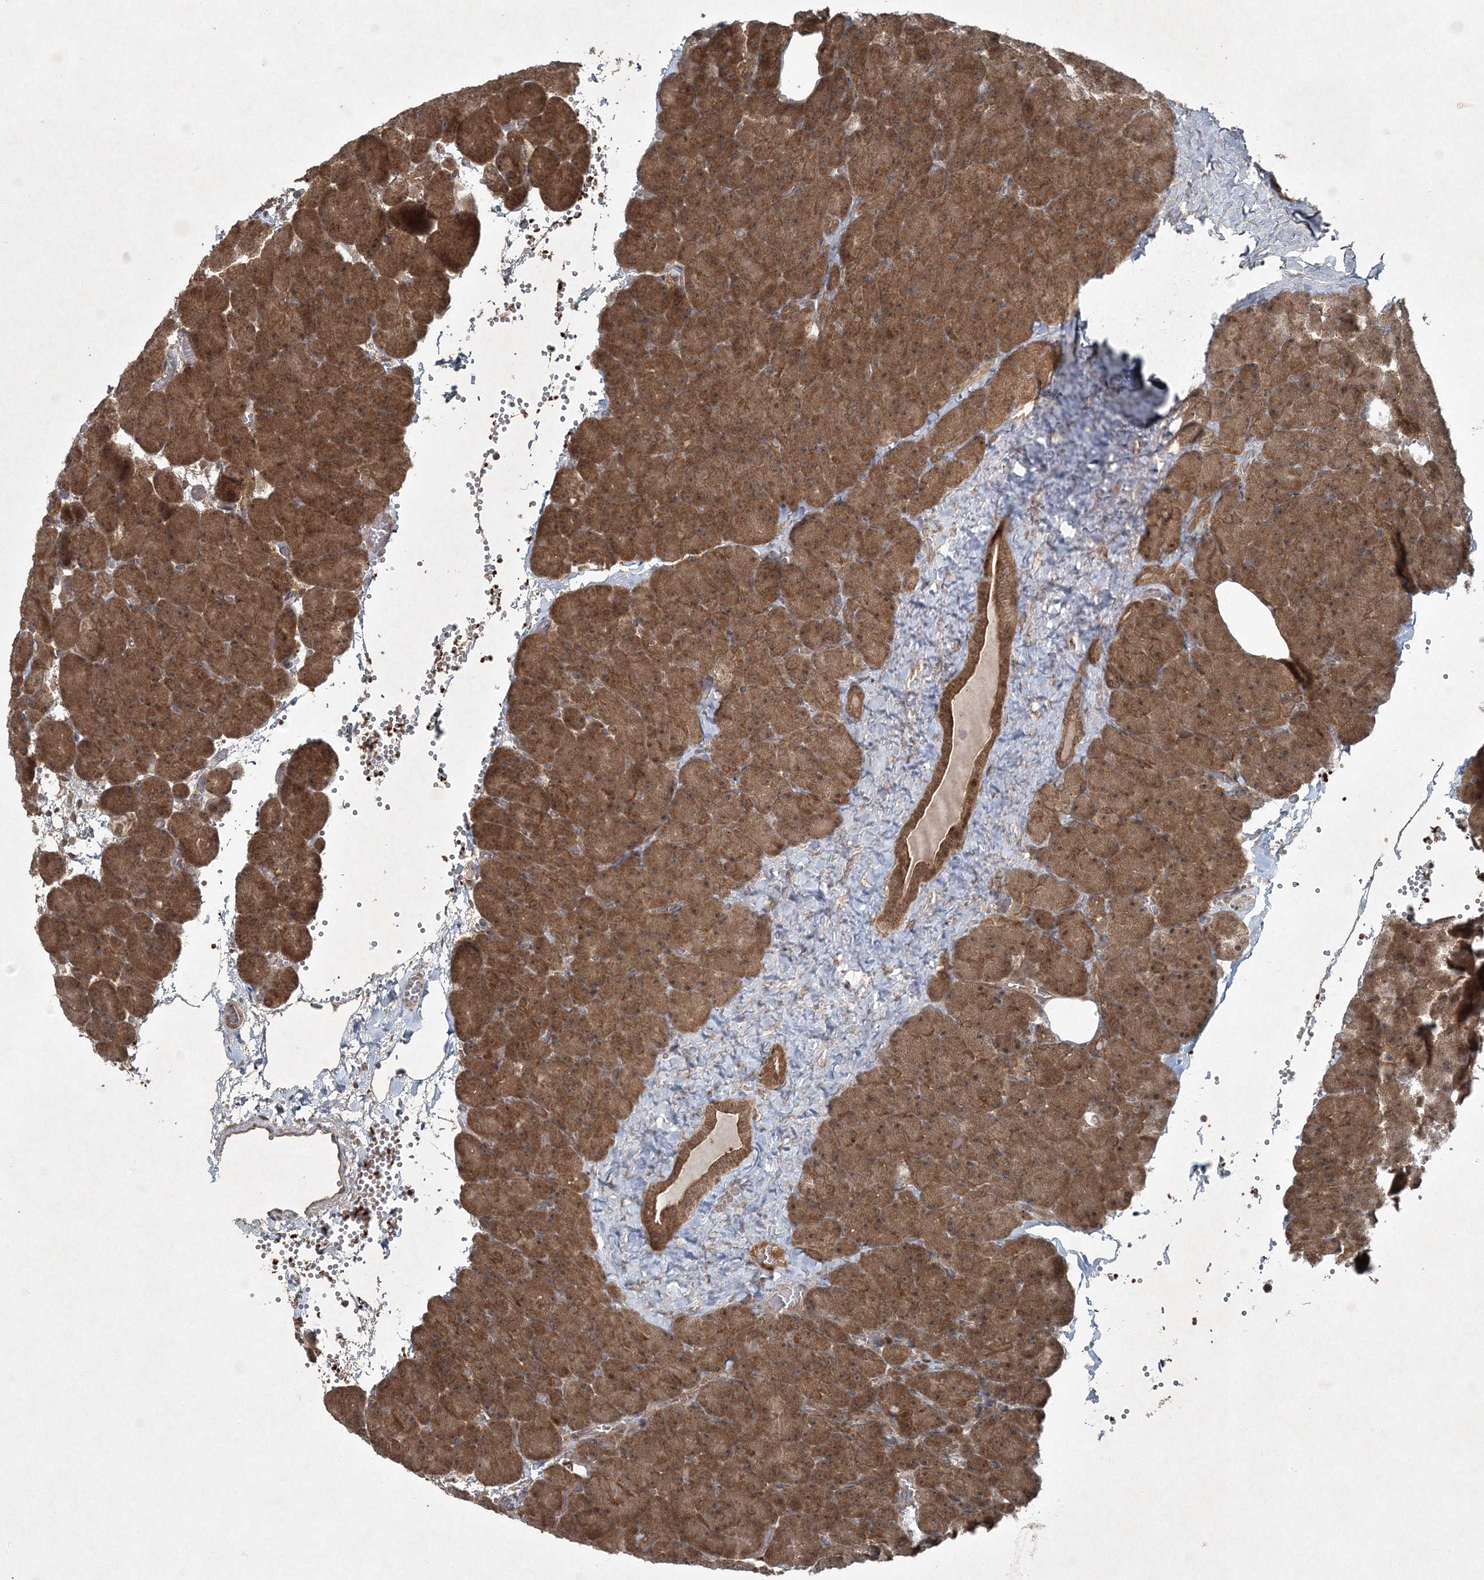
{"staining": {"intensity": "moderate", "quantity": ">75%", "location": "cytoplasmic/membranous,nuclear"}, "tissue": "pancreas", "cell_type": "Exocrine glandular cells", "image_type": "normal", "snomed": [{"axis": "morphology", "description": "Normal tissue, NOS"}, {"axis": "morphology", "description": "Carcinoid, malignant, NOS"}, {"axis": "topography", "description": "Pancreas"}], "caption": "A high-resolution micrograph shows immunohistochemistry staining of normal pancreas, which displays moderate cytoplasmic/membranous,nuclear positivity in approximately >75% of exocrine glandular cells.", "gene": "FBXL17", "patient": {"sex": "female", "age": 35}}